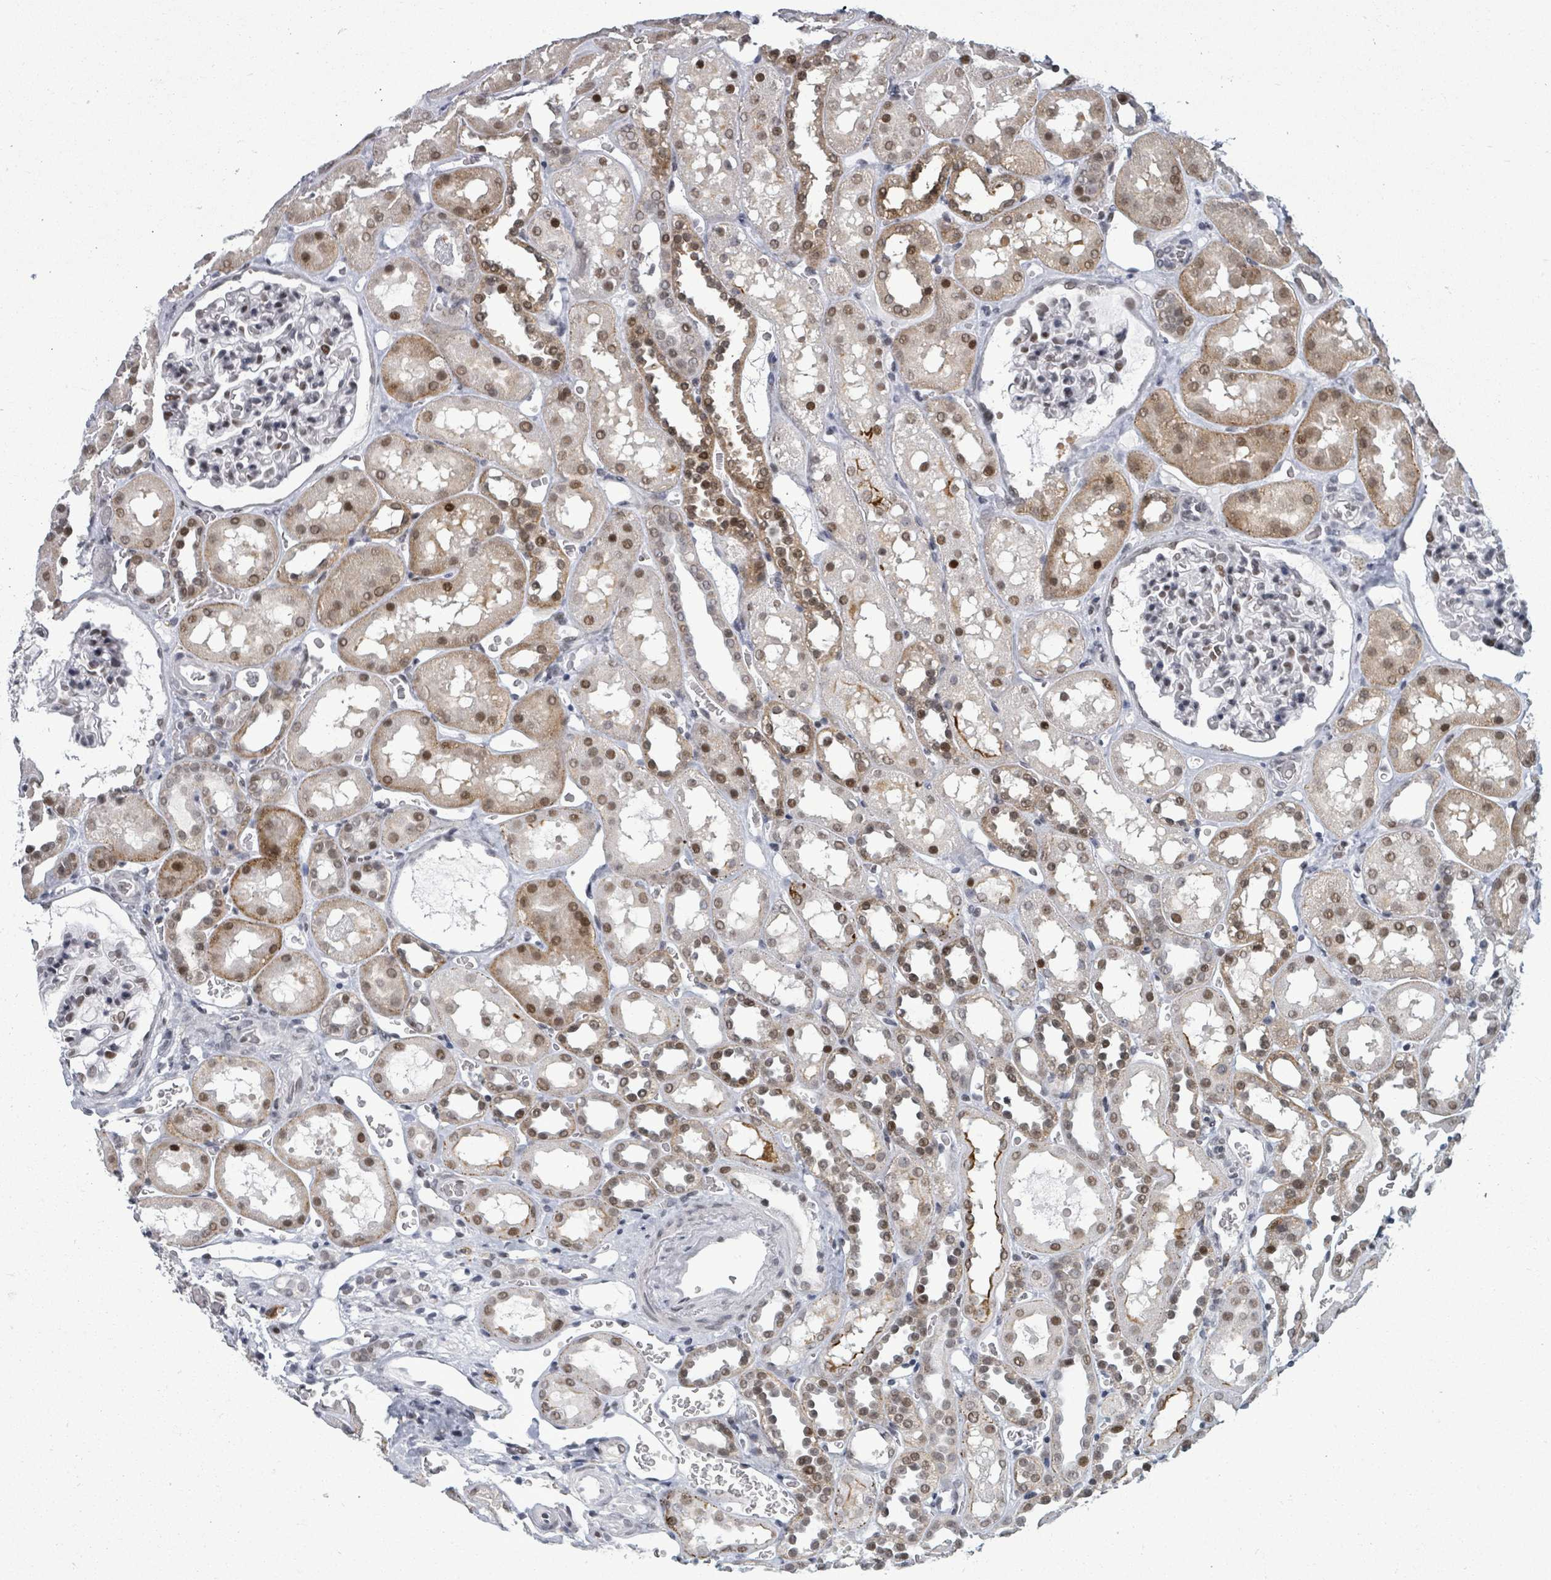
{"staining": {"intensity": "negative", "quantity": "none", "location": "none"}, "tissue": "kidney", "cell_type": "Cells in glomeruli", "image_type": "normal", "snomed": [{"axis": "morphology", "description": "Normal tissue, NOS"}, {"axis": "topography", "description": "Kidney"}], "caption": "Unremarkable kidney was stained to show a protein in brown. There is no significant expression in cells in glomeruli. (Immunohistochemistry, brightfield microscopy, high magnification).", "gene": "BIVM", "patient": {"sex": "female", "age": 41}}